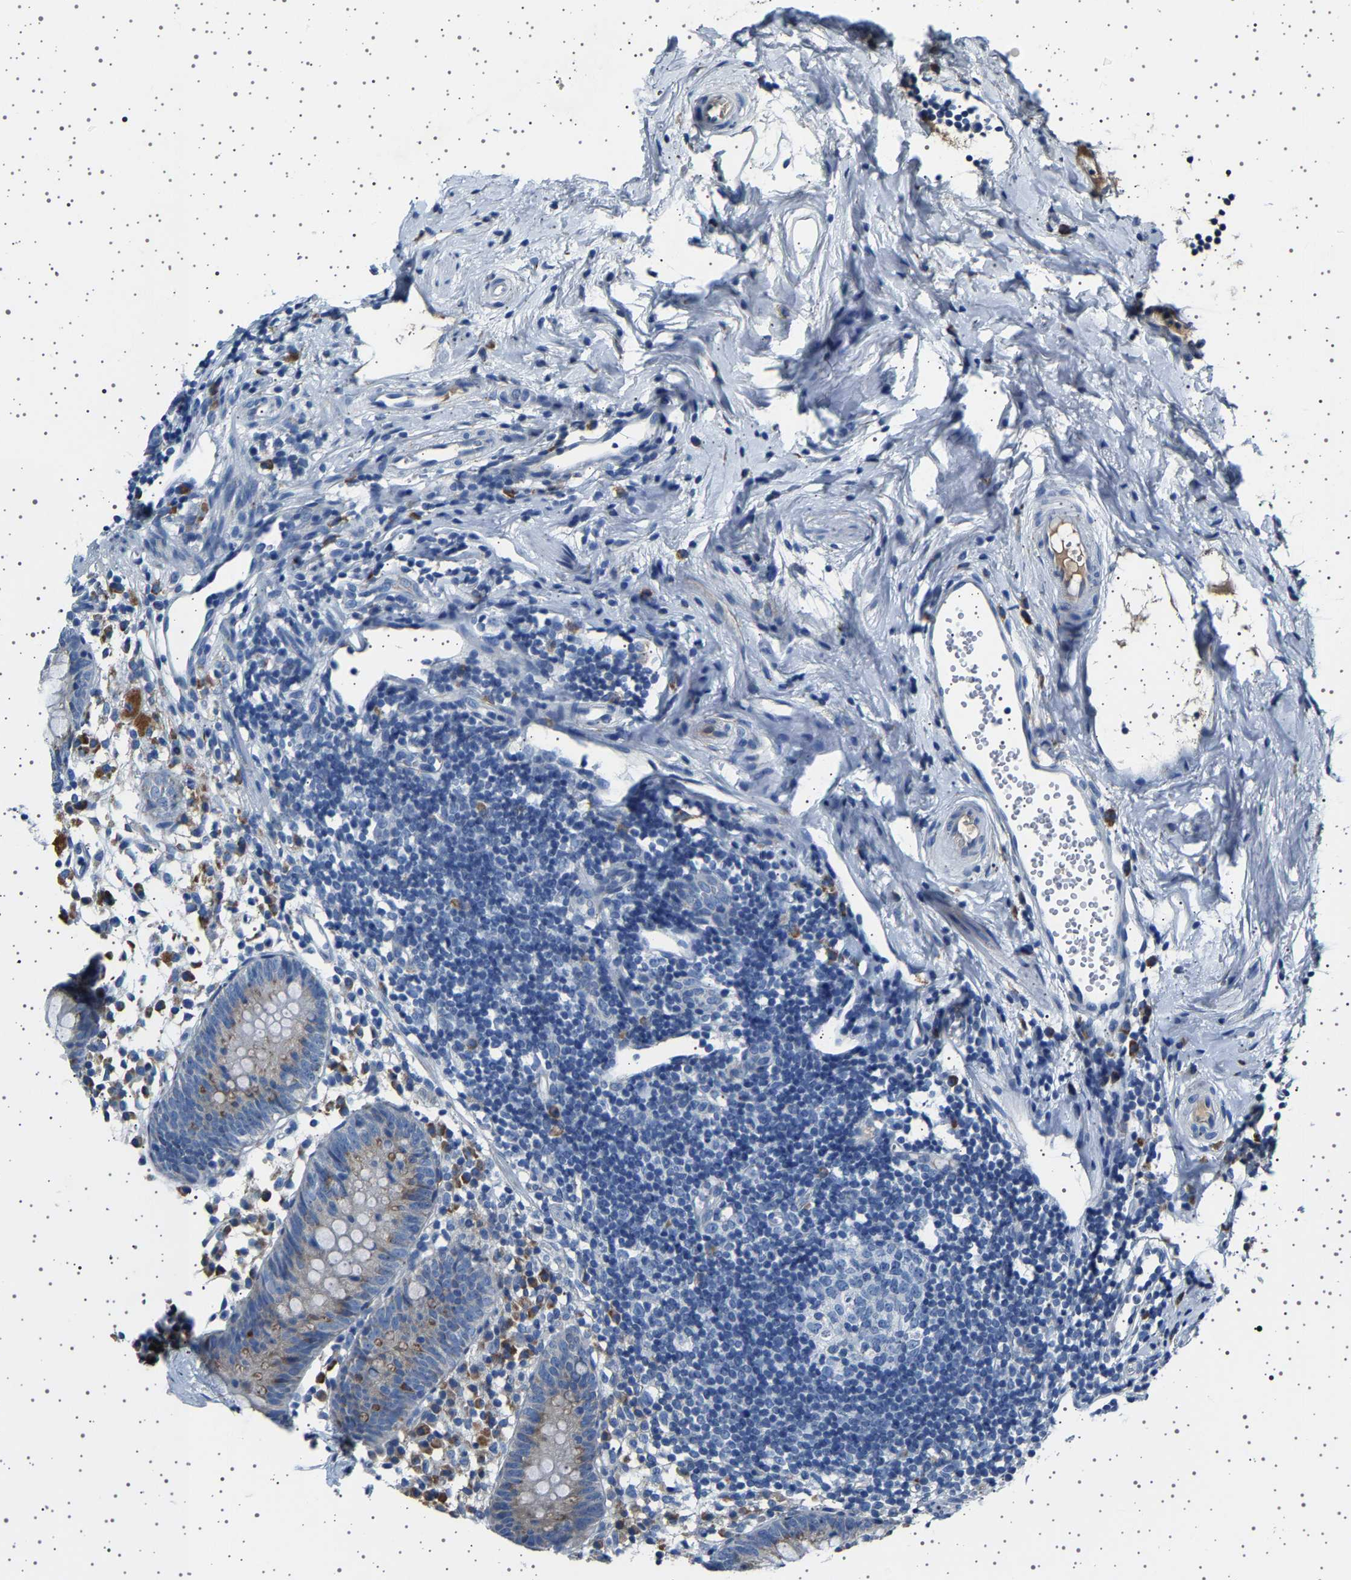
{"staining": {"intensity": "moderate", "quantity": "25%-75%", "location": "cytoplasmic/membranous"}, "tissue": "appendix", "cell_type": "Glandular cells", "image_type": "normal", "snomed": [{"axis": "morphology", "description": "Normal tissue, NOS"}, {"axis": "topography", "description": "Appendix"}], "caption": "This is a photomicrograph of IHC staining of normal appendix, which shows moderate staining in the cytoplasmic/membranous of glandular cells.", "gene": "FTCD", "patient": {"sex": "female", "age": 20}}